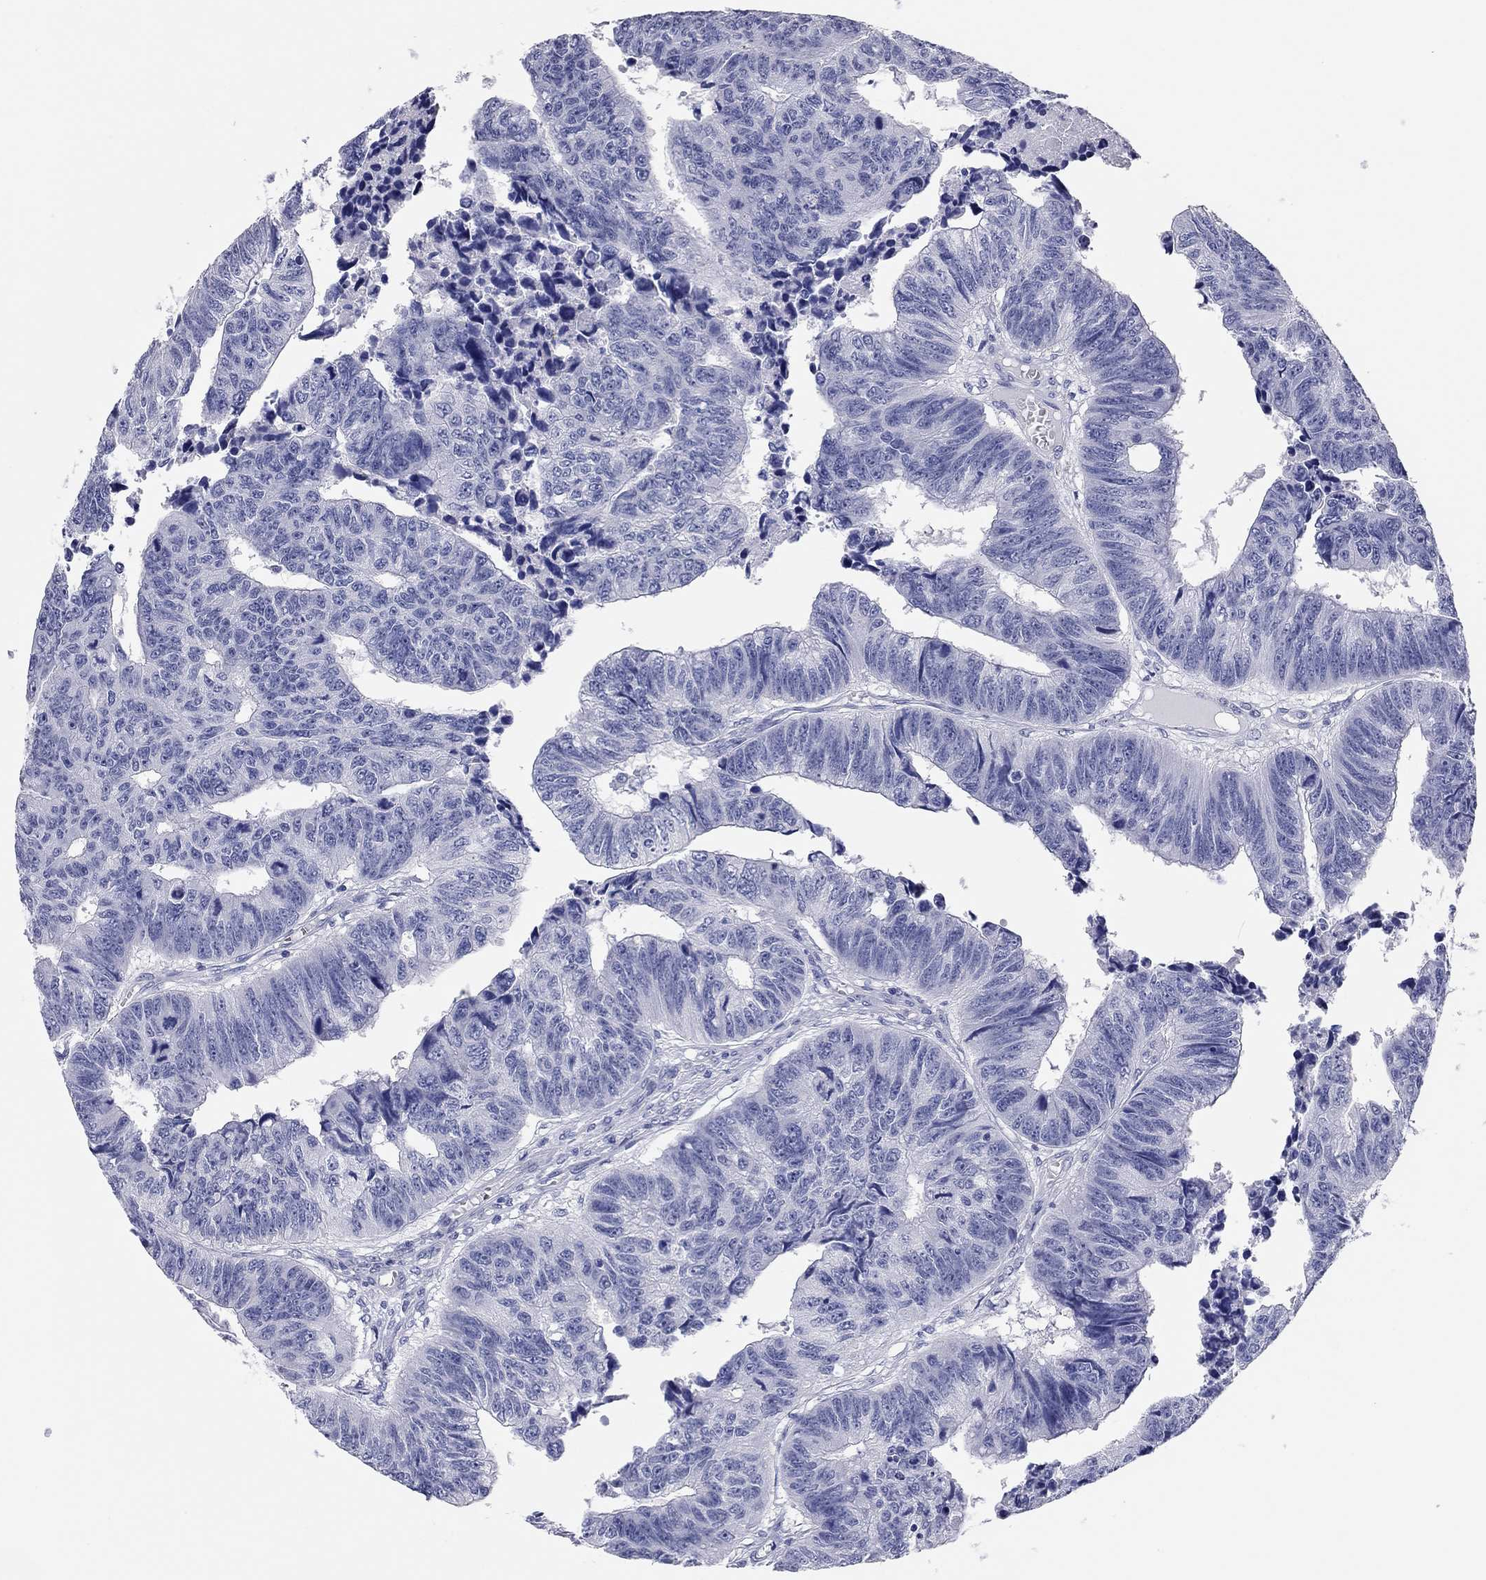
{"staining": {"intensity": "negative", "quantity": "none", "location": "none"}, "tissue": "colorectal cancer", "cell_type": "Tumor cells", "image_type": "cancer", "snomed": [{"axis": "morphology", "description": "Adenocarcinoma, NOS"}, {"axis": "topography", "description": "Rectum"}], "caption": "This is a micrograph of immunohistochemistry staining of adenocarcinoma (colorectal), which shows no positivity in tumor cells.", "gene": "TMEM221", "patient": {"sex": "female", "age": 85}}